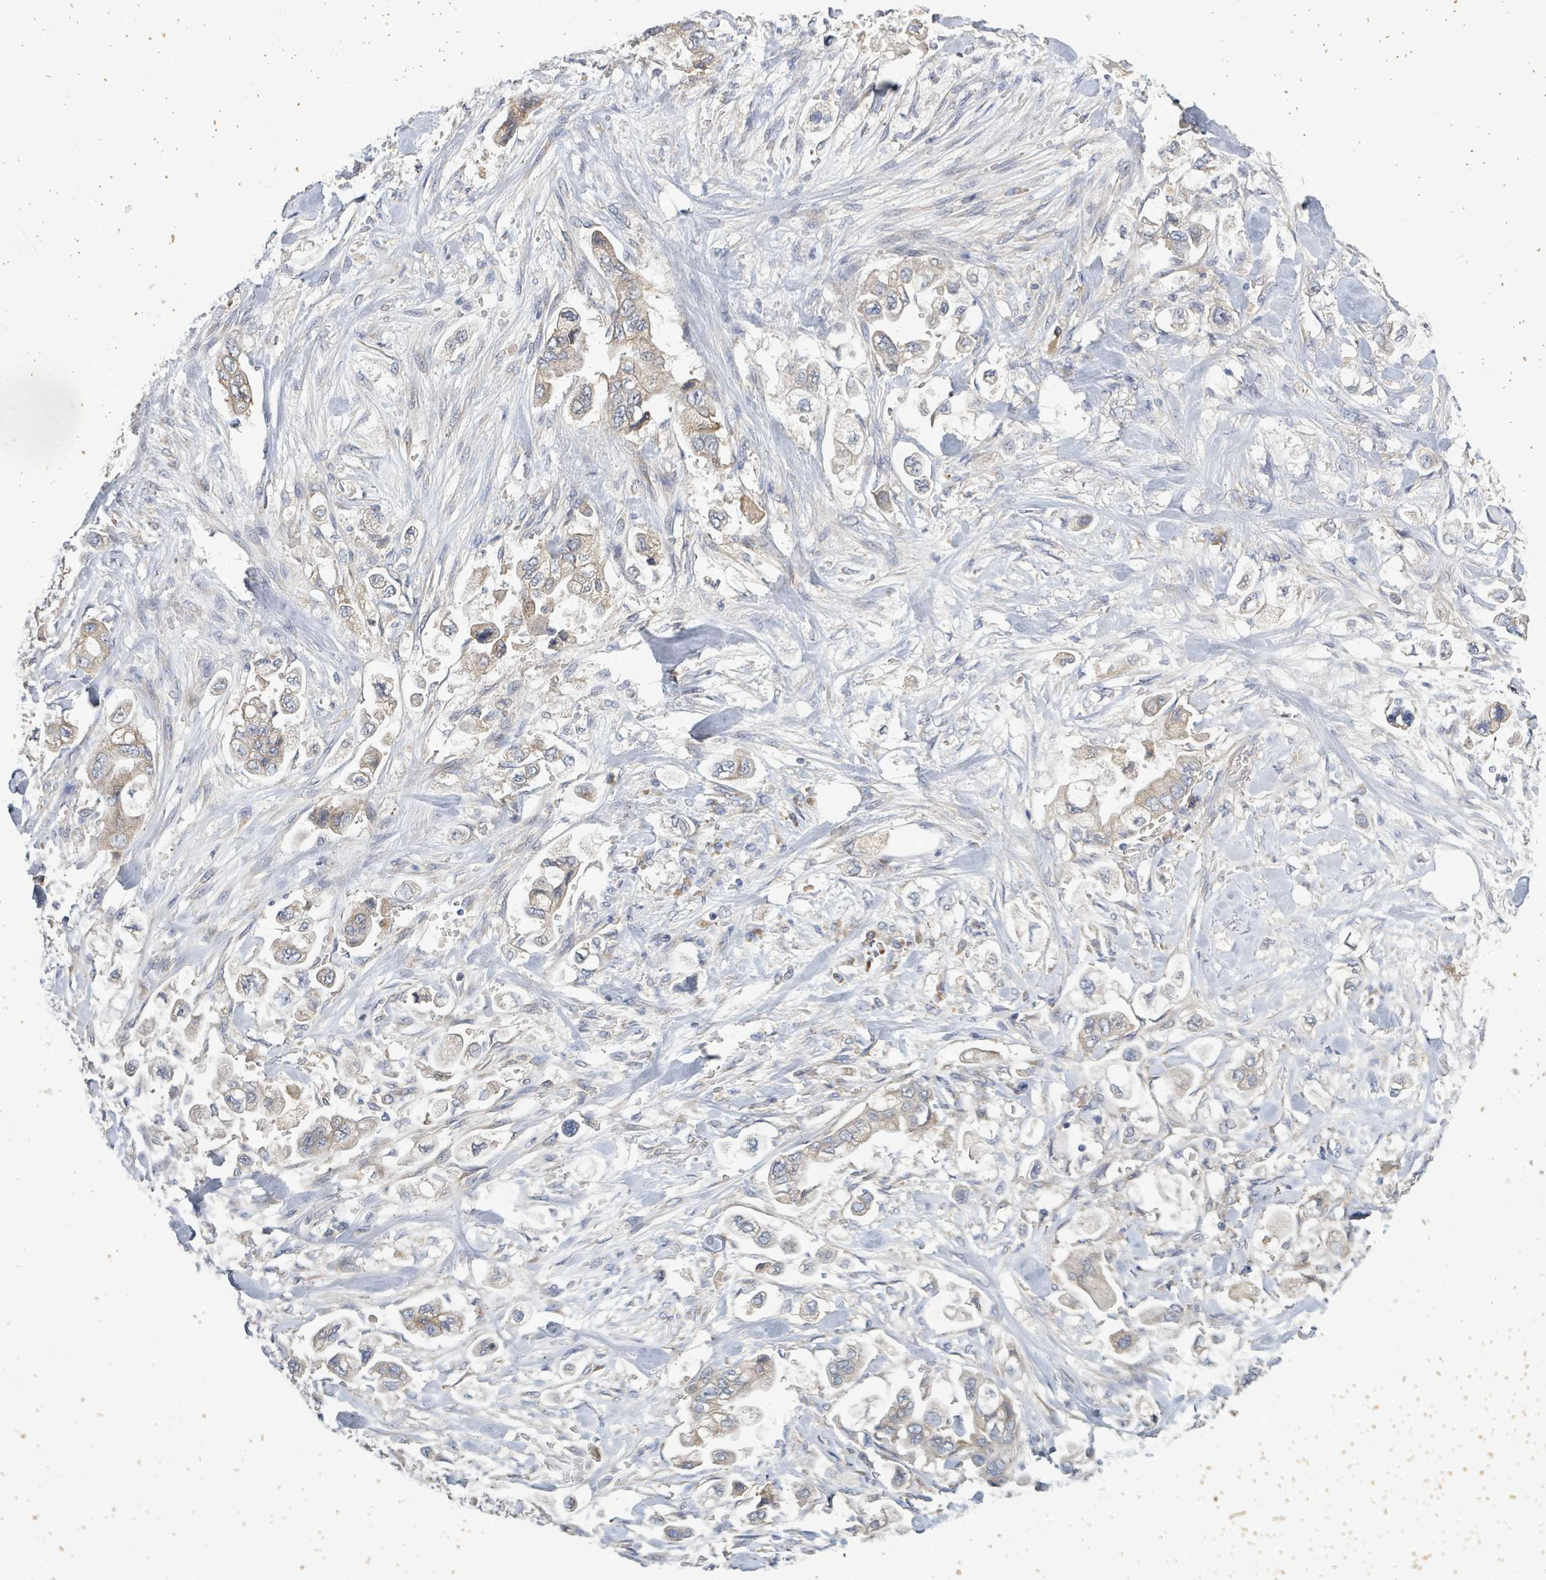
{"staining": {"intensity": "weak", "quantity": "25%-75%", "location": "cytoplasmic/membranous"}, "tissue": "stomach cancer", "cell_type": "Tumor cells", "image_type": "cancer", "snomed": [{"axis": "morphology", "description": "Adenocarcinoma, NOS"}, {"axis": "topography", "description": "Stomach"}], "caption": "Immunohistochemical staining of stomach cancer (adenocarcinoma) reveals low levels of weak cytoplasmic/membranous expression in approximately 25%-75% of tumor cells. (DAB (3,3'-diaminobenzidine) IHC with brightfield microscopy, high magnification).", "gene": "ATP13A1", "patient": {"sex": "male", "age": 62}}